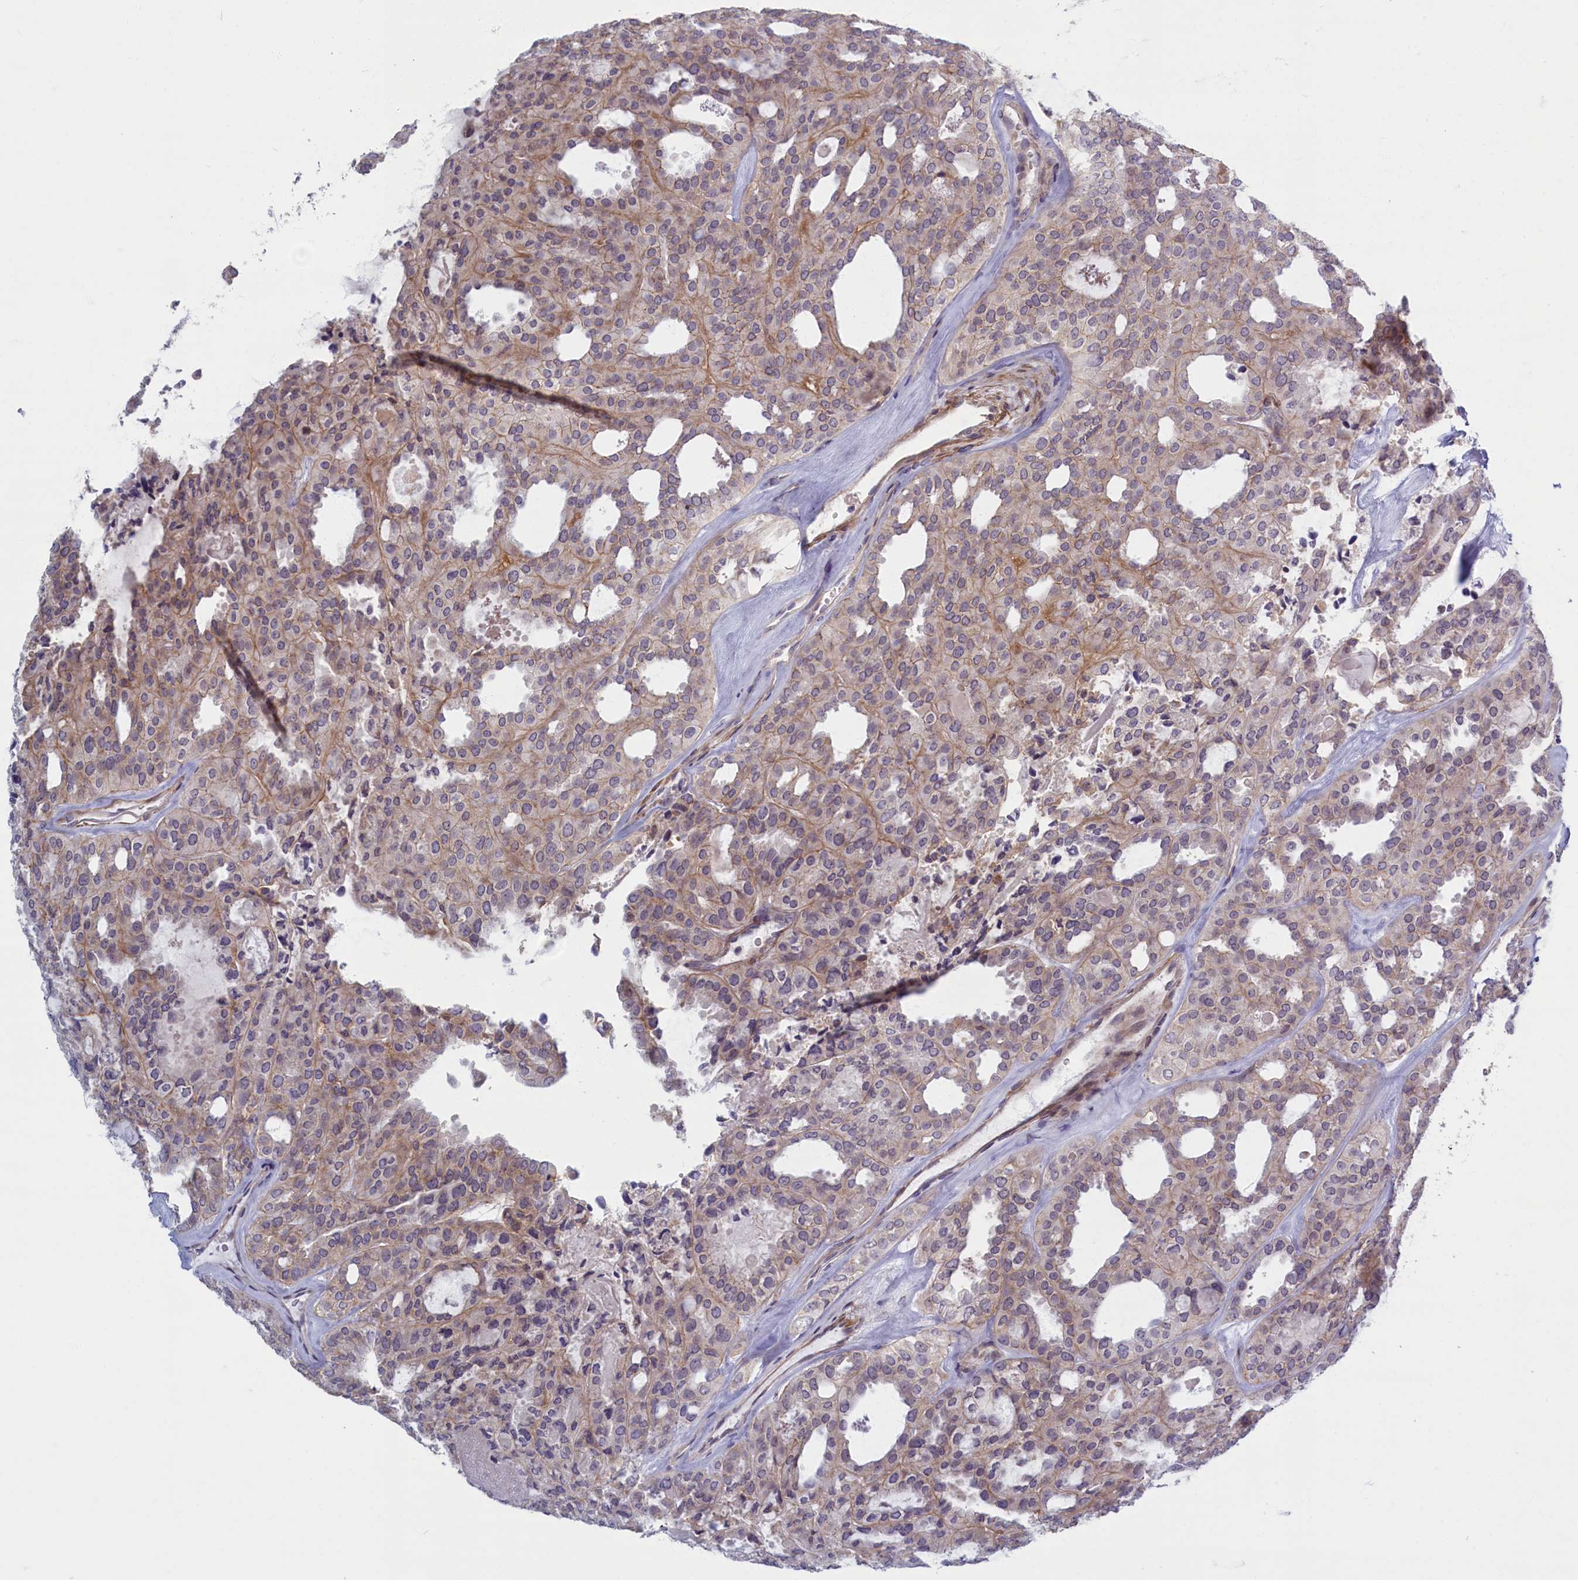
{"staining": {"intensity": "weak", "quantity": "25%-75%", "location": "cytoplasmic/membranous"}, "tissue": "thyroid cancer", "cell_type": "Tumor cells", "image_type": "cancer", "snomed": [{"axis": "morphology", "description": "Follicular adenoma carcinoma, NOS"}, {"axis": "topography", "description": "Thyroid gland"}], "caption": "Protein staining reveals weak cytoplasmic/membranous positivity in approximately 25%-75% of tumor cells in thyroid cancer (follicular adenoma carcinoma).", "gene": "TRPM4", "patient": {"sex": "male", "age": 75}}